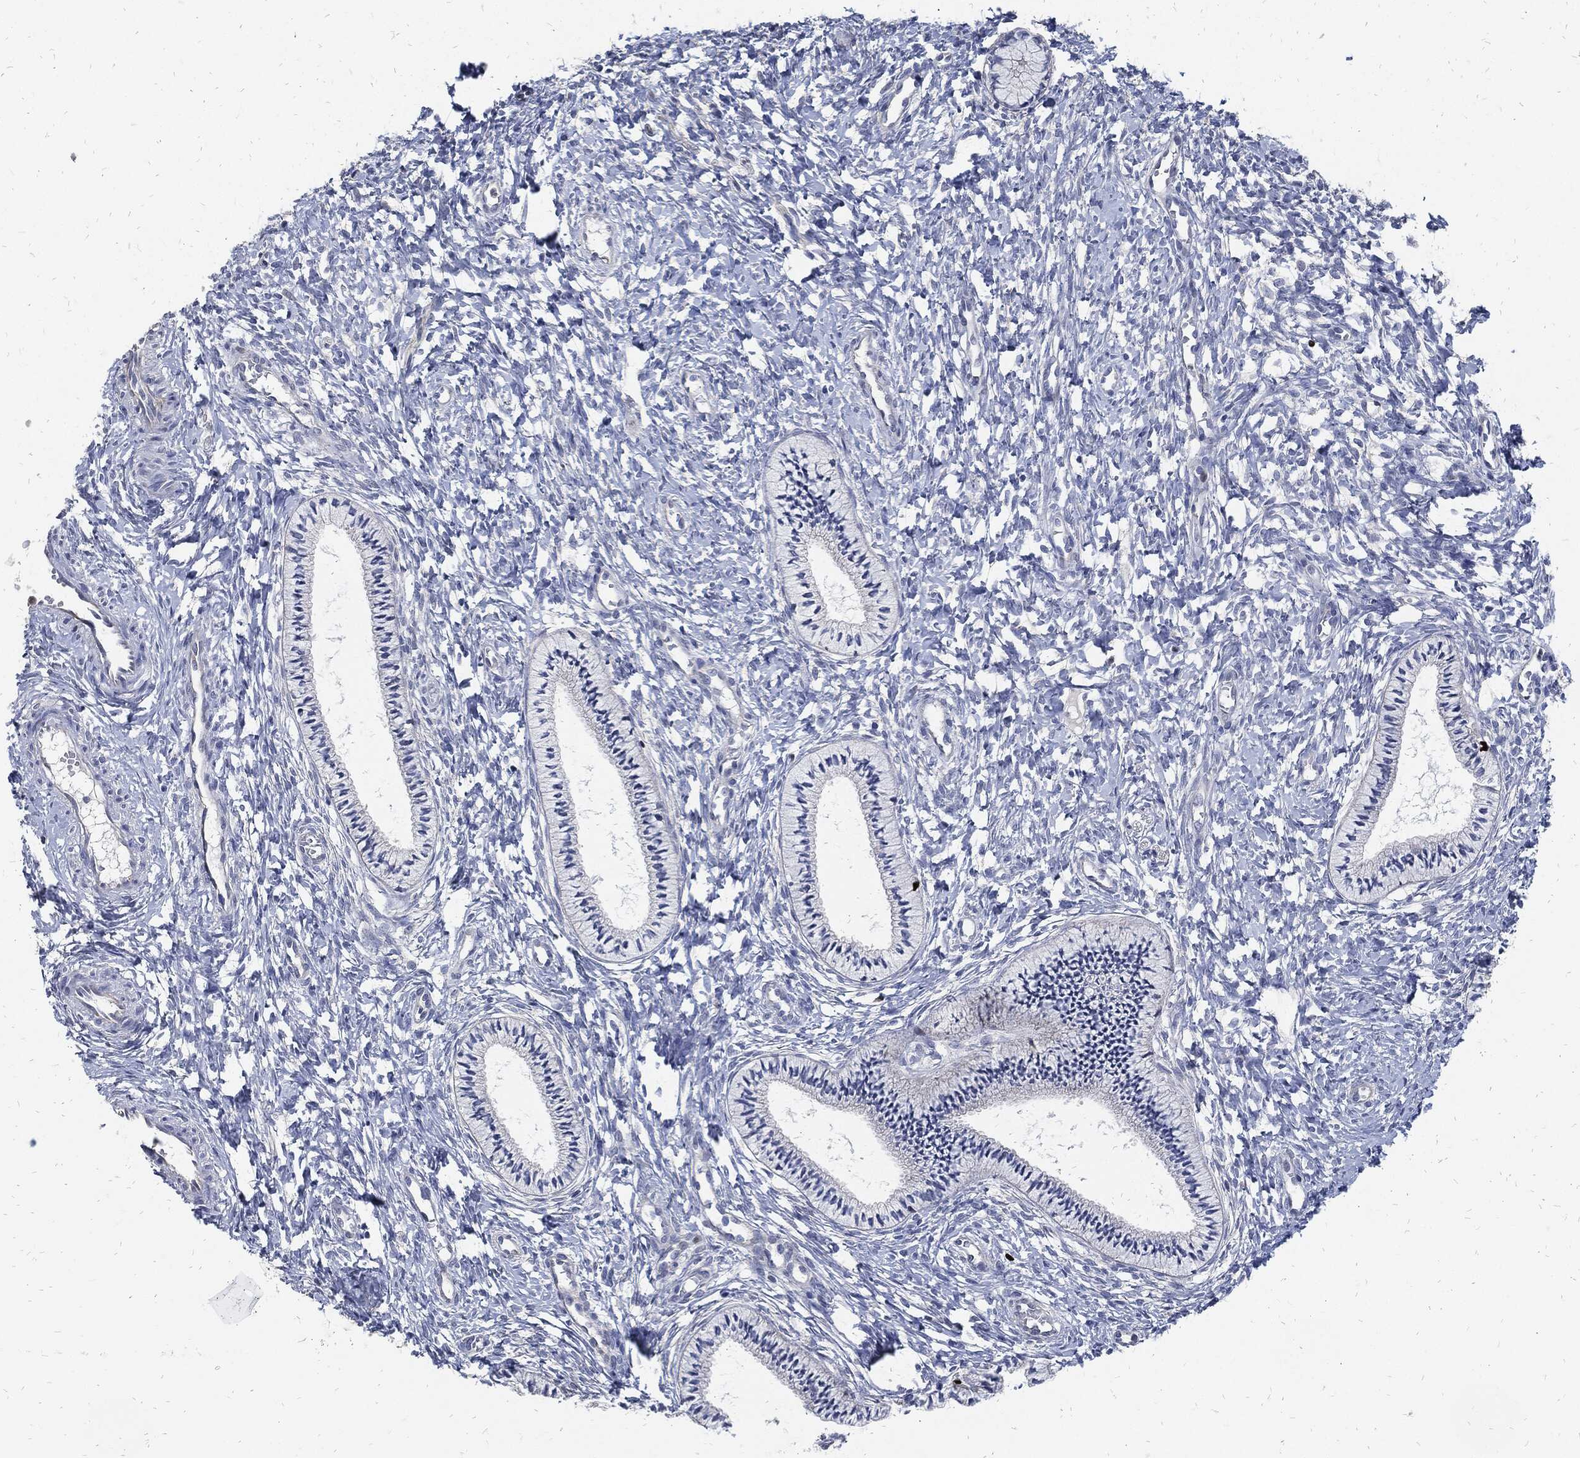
{"staining": {"intensity": "negative", "quantity": "none", "location": "none"}, "tissue": "cervix", "cell_type": "Glandular cells", "image_type": "normal", "snomed": [{"axis": "morphology", "description": "Normal tissue, NOS"}, {"axis": "topography", "description": "Cervix"}], "caption": "This micrograph is of normal cervix stained with immunohistochemistry to label a protein in brown with the nuclei are counter-stained blue. There is no positivity in glandular cells. Brightfield microscopy of immunohistochemistry (IHC) stained with DAB (brown) and hematoxylin (blue), captured at high magnification.", "gene": "MKI67", "patient": {"sex": "female", "age": 39}}